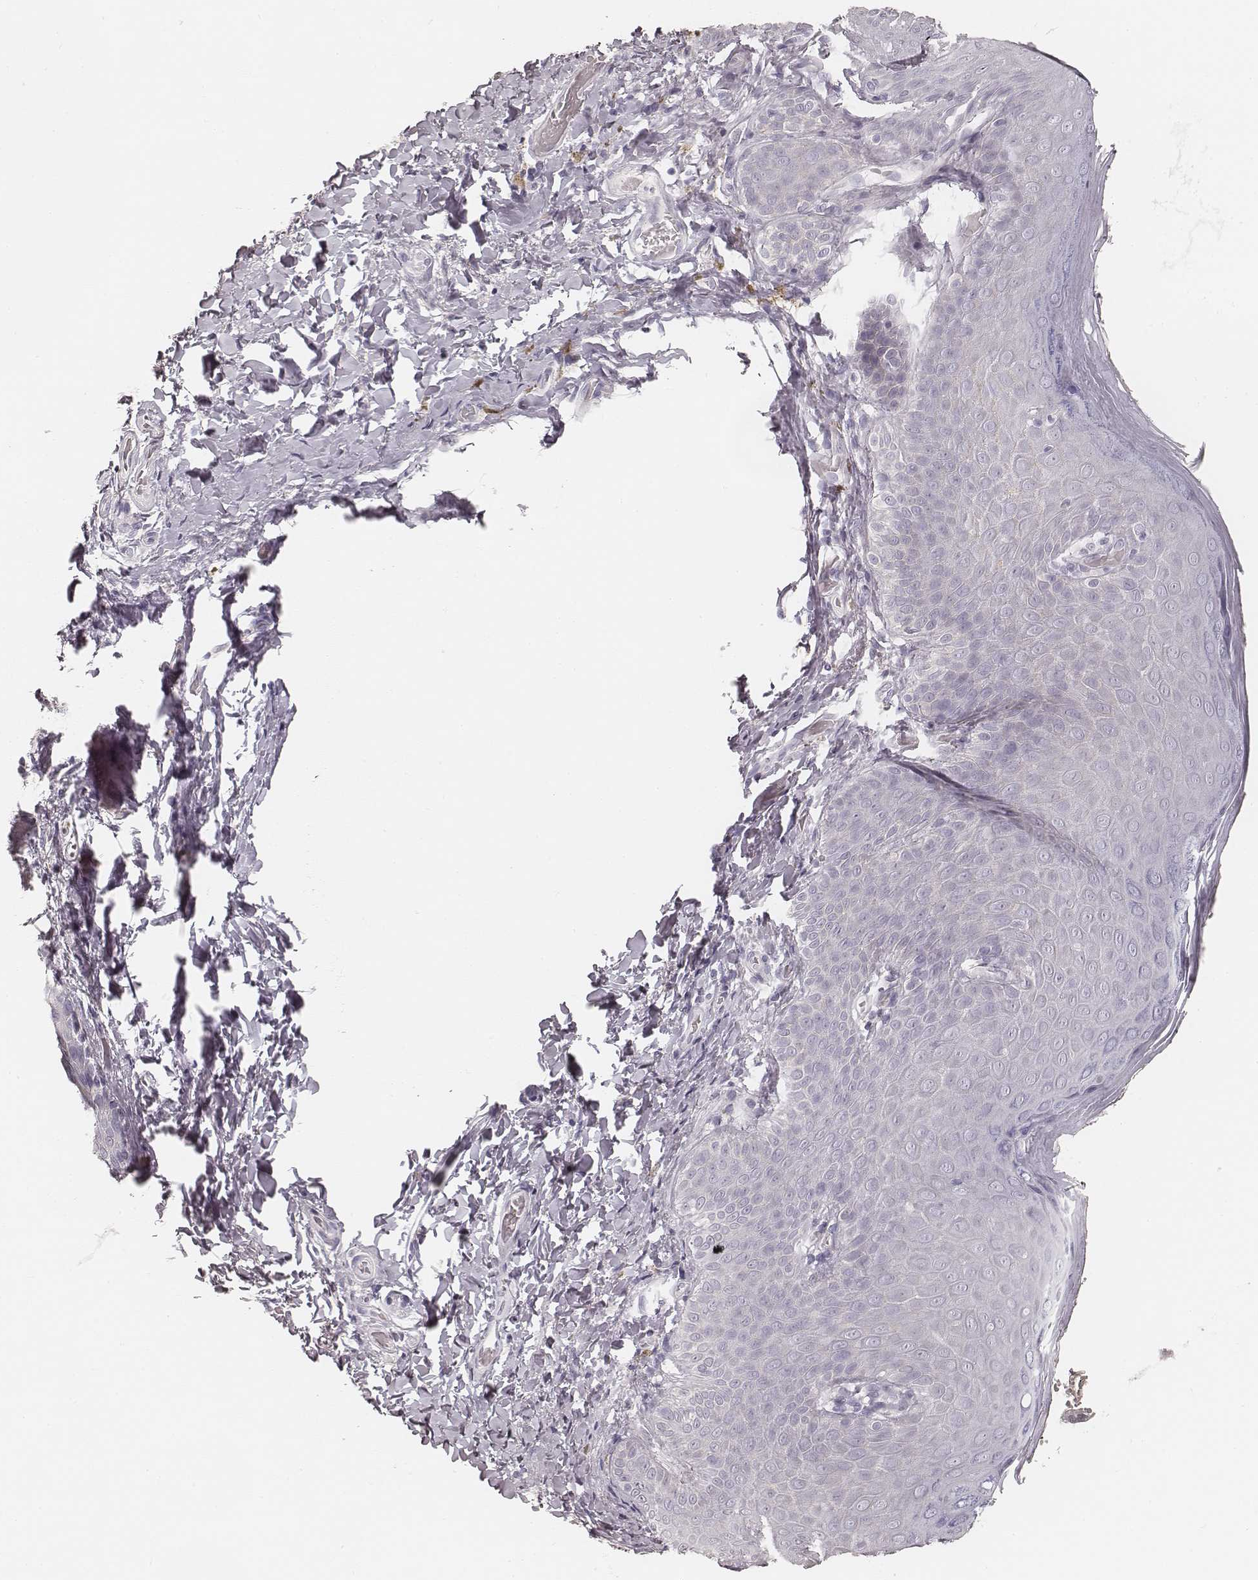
{"staining": {"intensity": "negative", "quantity": "none", "location": "none"}, "tissue": "skin", "cell_type": "Epidermal cells", "image_type": "normal", "snomed": [{"axis": "morphology", "description": "Normal tissue, NOS"}, {"axis": "topography", "description": "Anal"}], "caption": "High power microscopy image of an immunohistochemistry (IHC) photomicrograph of unremarkable skin, revealing no significant expression in epidermal cells.", "gene": "HNF4G", "patient": {"sex": "male", "age": 53}}